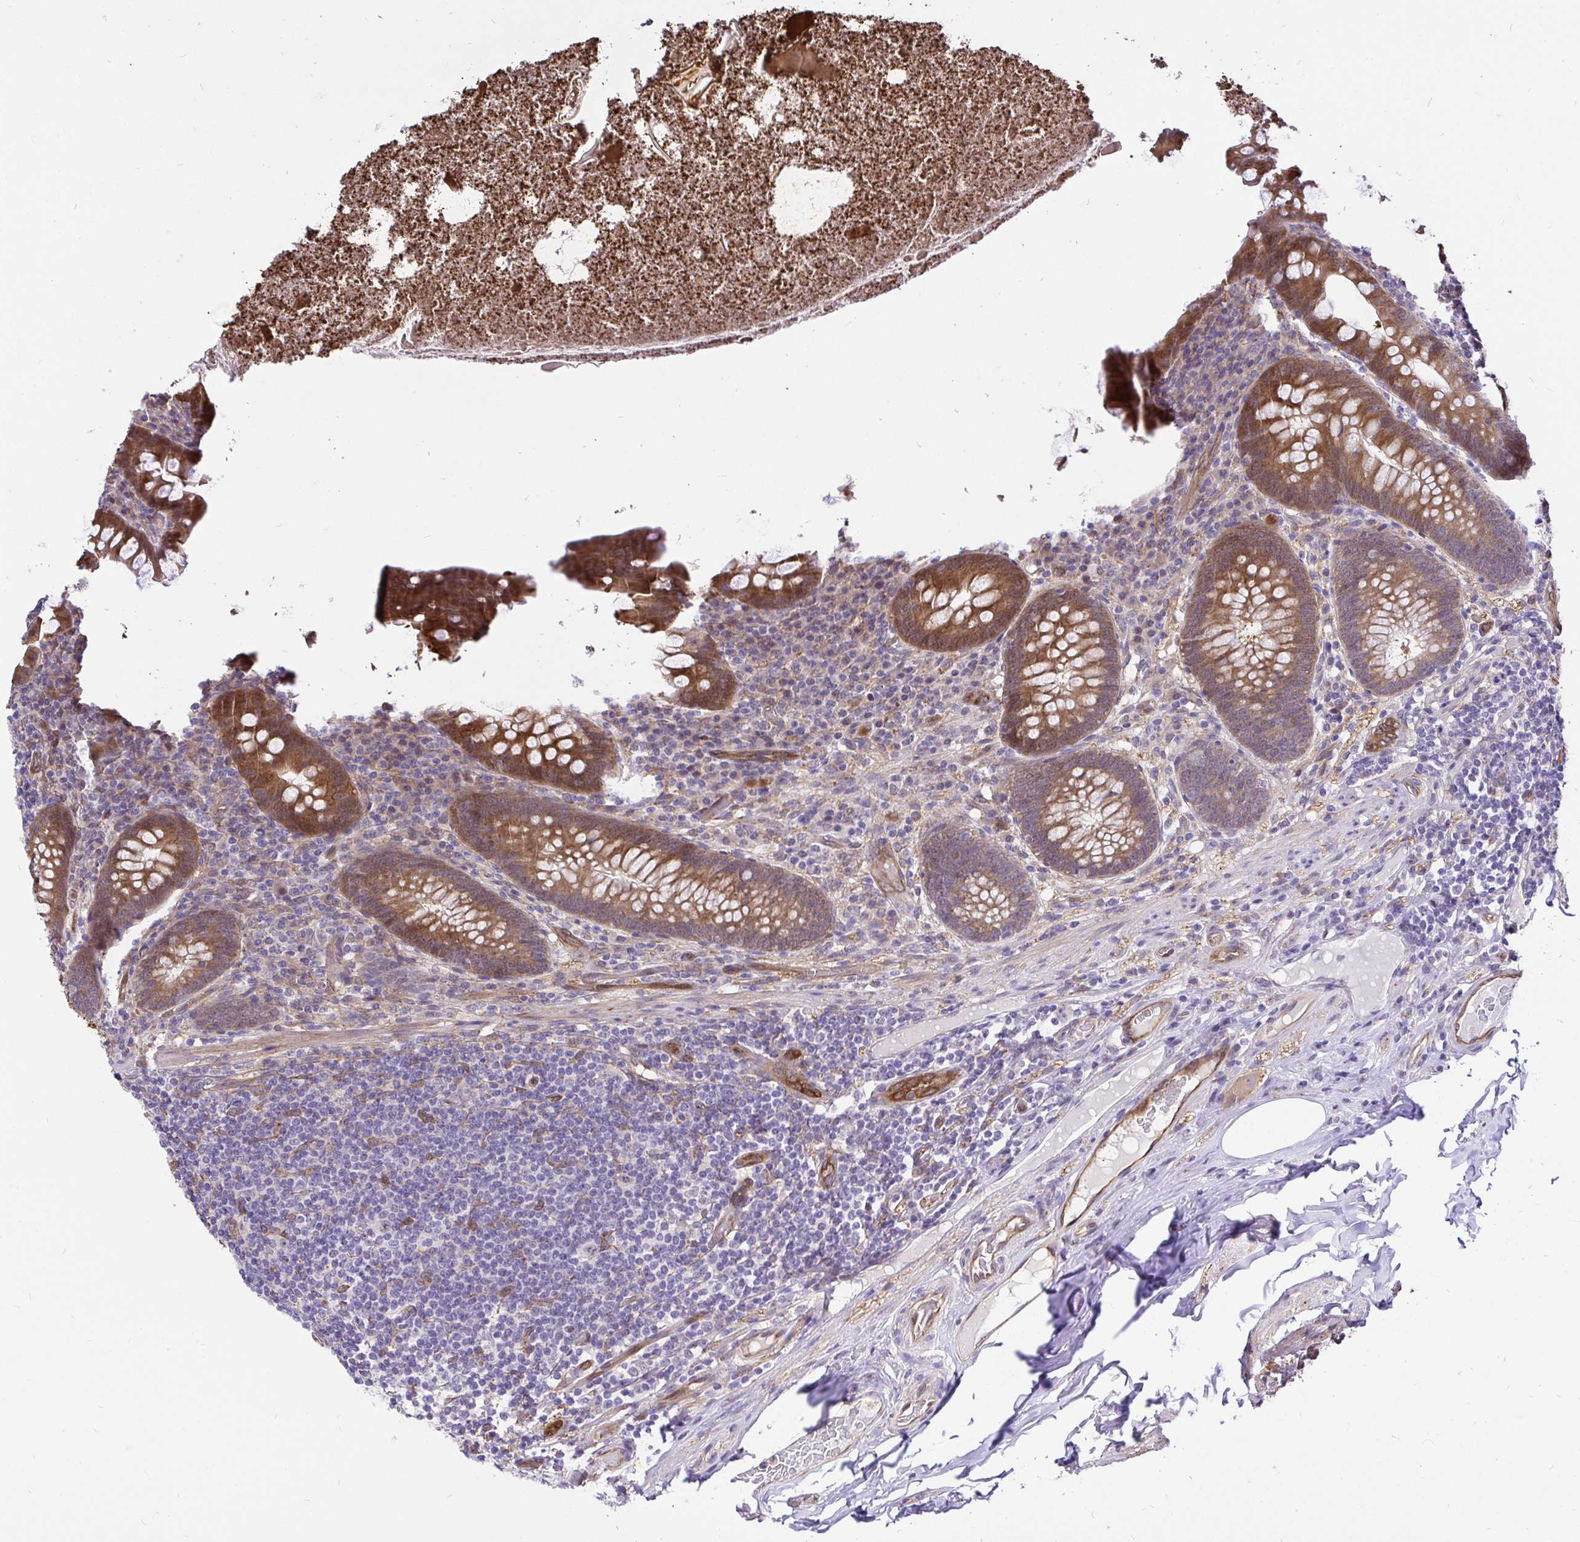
{"staining": {"intensity": "moderate", "quantity": ">75%", "location": "cytoplasmic/membranous"}, "tissue": "appendix", "cell_type": "Glandular cells", "image_type": "normal", "snomed": [{"axis": "morphology", "description": "Normal tissue, NOS"}, {"axis": "topography", "description": "Appendix"}], "caption": "This is a photomicrograph of immunohistochemistry staining of benign appendix, which shows moderate staining in the cytoplasmic/membranous of glandular cells.", "gene": "CCDC122", "patient": {"sex": "male", "age": 71}}